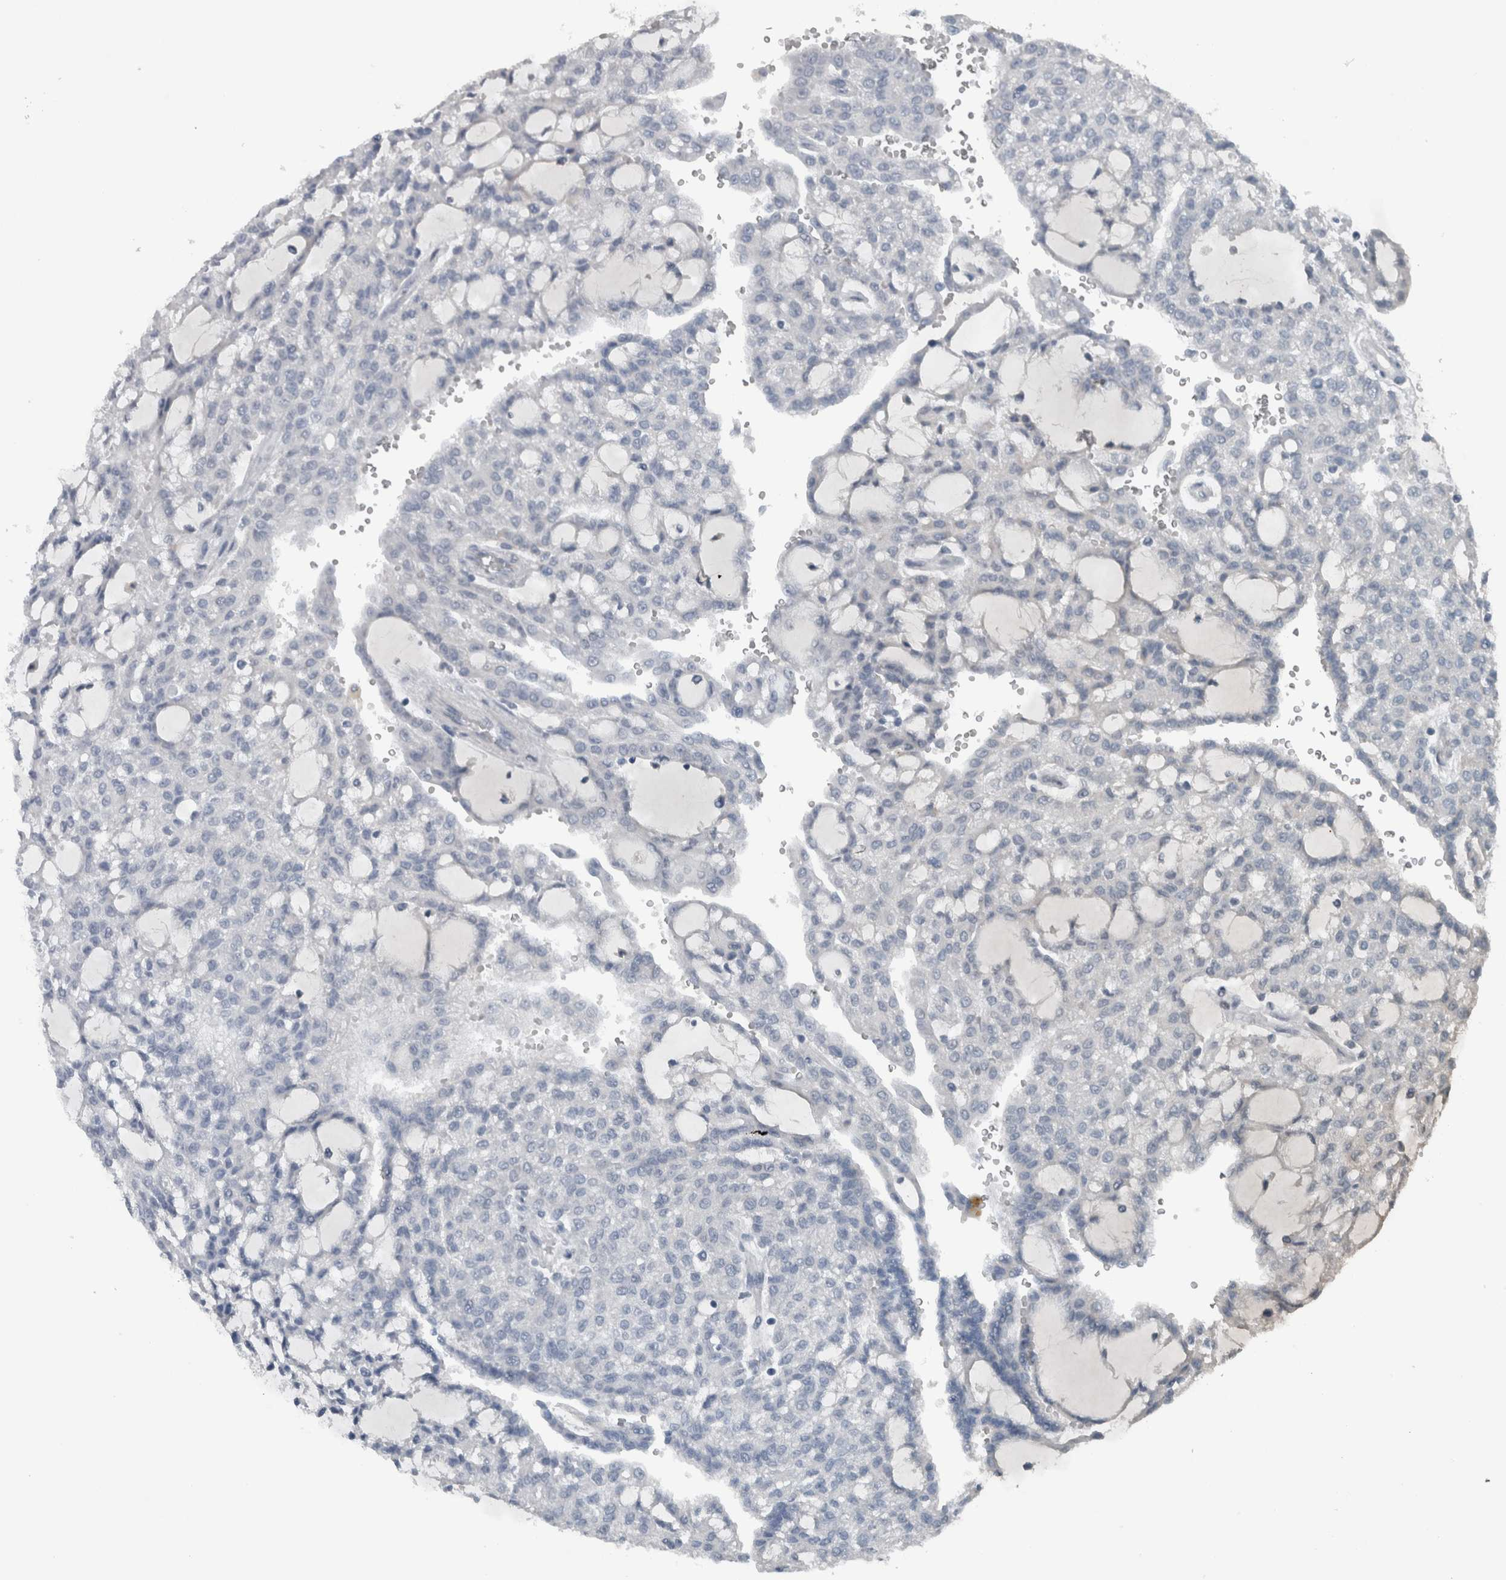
{"staining": {"intensity": "negative", "quantity": "none", "location": "none"}, "tissue": "renal cancer", "cell_type": "Tumor cells", "image_type": "cancer", "snomed": [{"axis": "morphology", "description": "Adenocarcinoma, NOS"}, {"axis": "topography", "description": "Kidney"}], "caption": "This photomicrograph is of renal adenocarcinoma stained with immunohistochemistry (IHC) to label a protein in brown with the nuclei are counter-stained blue. There is no expression in tumor cells.", "gene": "ZBTB21", "patient": {"sex": "male", "age": 63}}